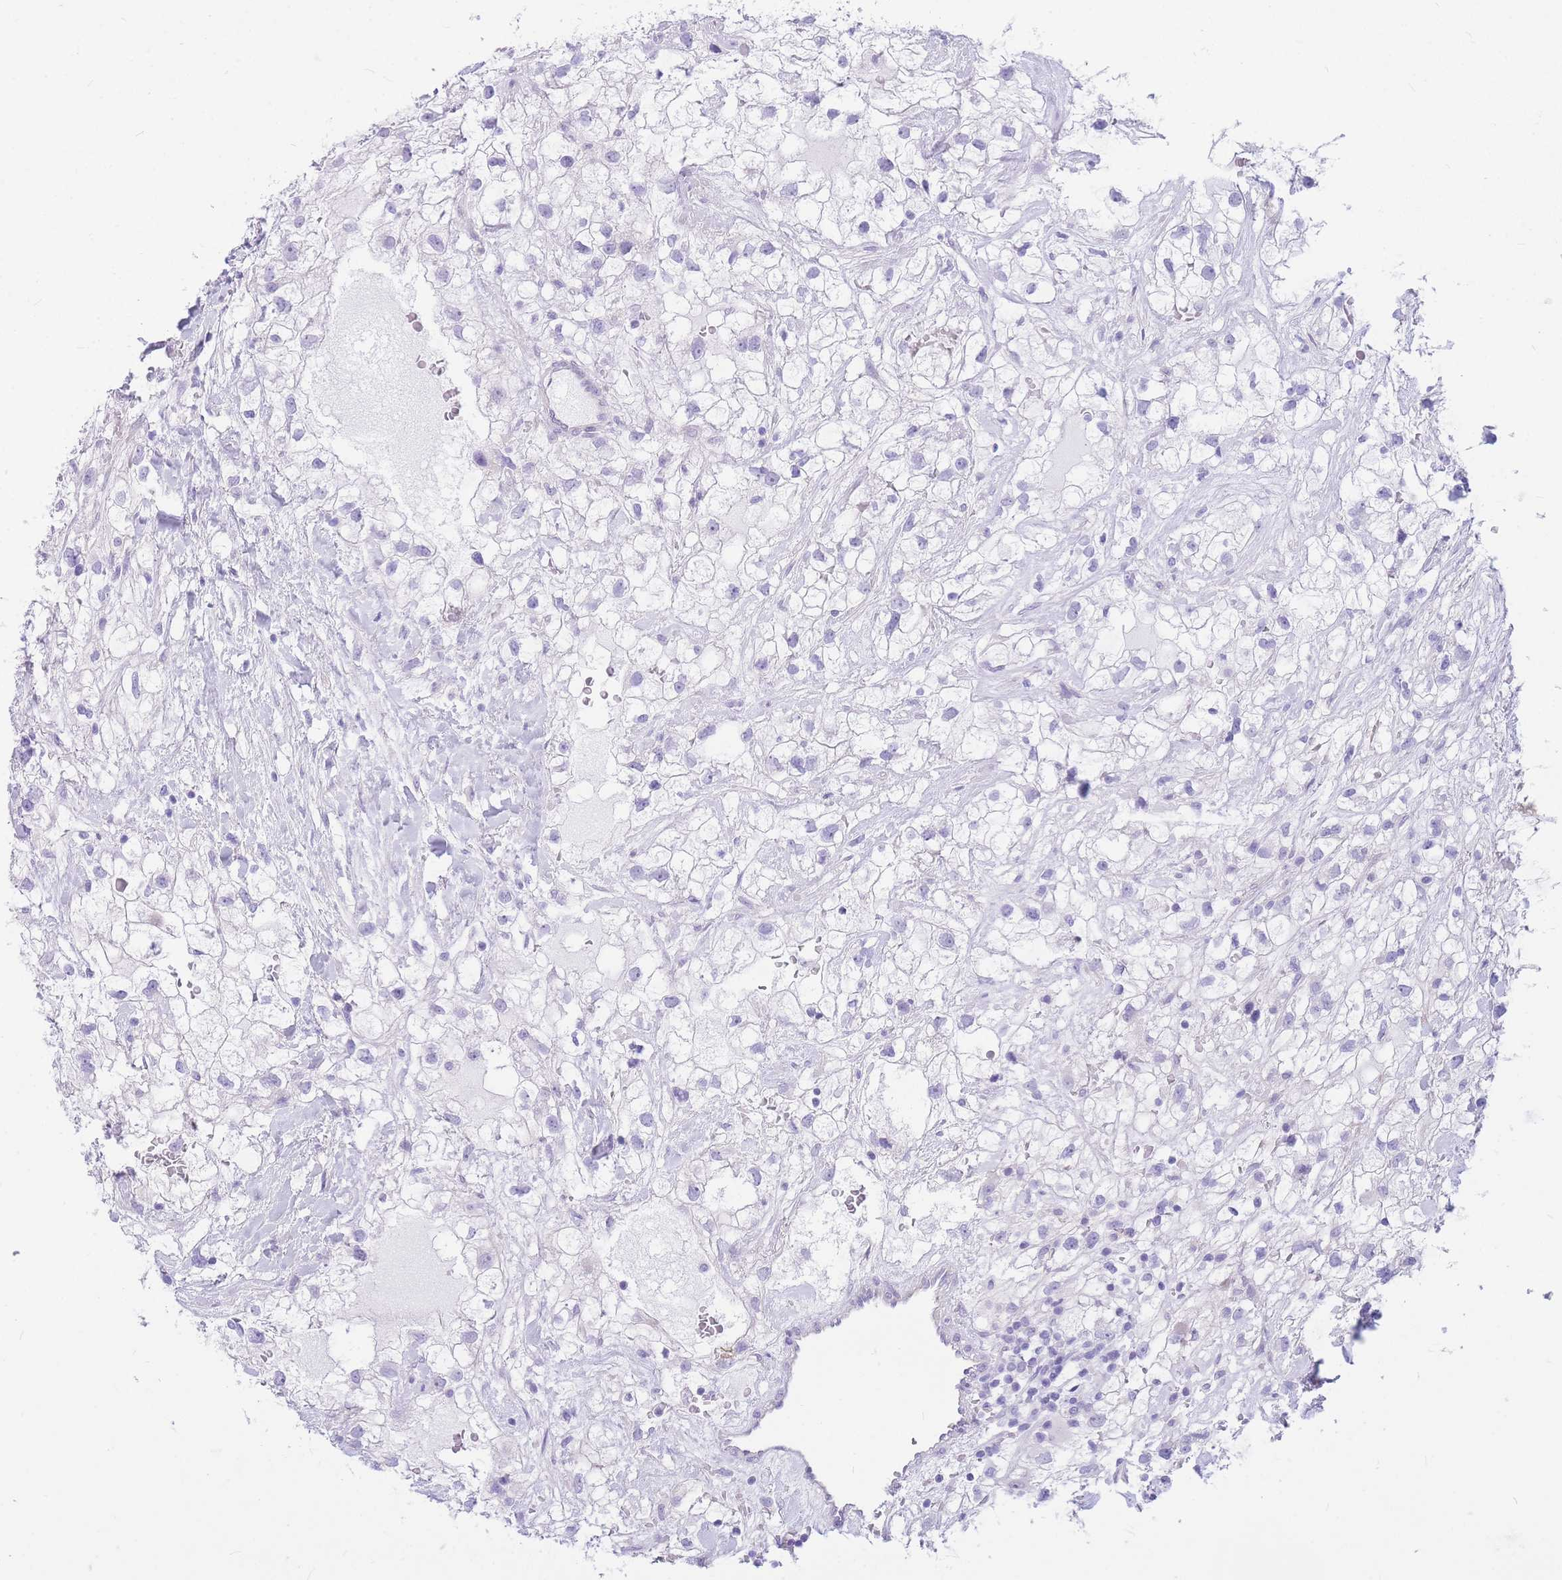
{"staining": {"intensity": "negative", "quantity": "none", "location": "none"}, "tissue": "renal cancer", "cell_type": "Tumor cells", "image_type": "cancer", "snomed": [{"axis": "morphology", "description": "Adenocarcinoma, NOS"}, {"axis": "topography", "description": "Kidney"}], "caption": "The micrograph shows no significant staining in tumor cells of renal adenocarcinoma.", "gene": "ZNF311", "patient": {"sex": "male", "age": 59}}